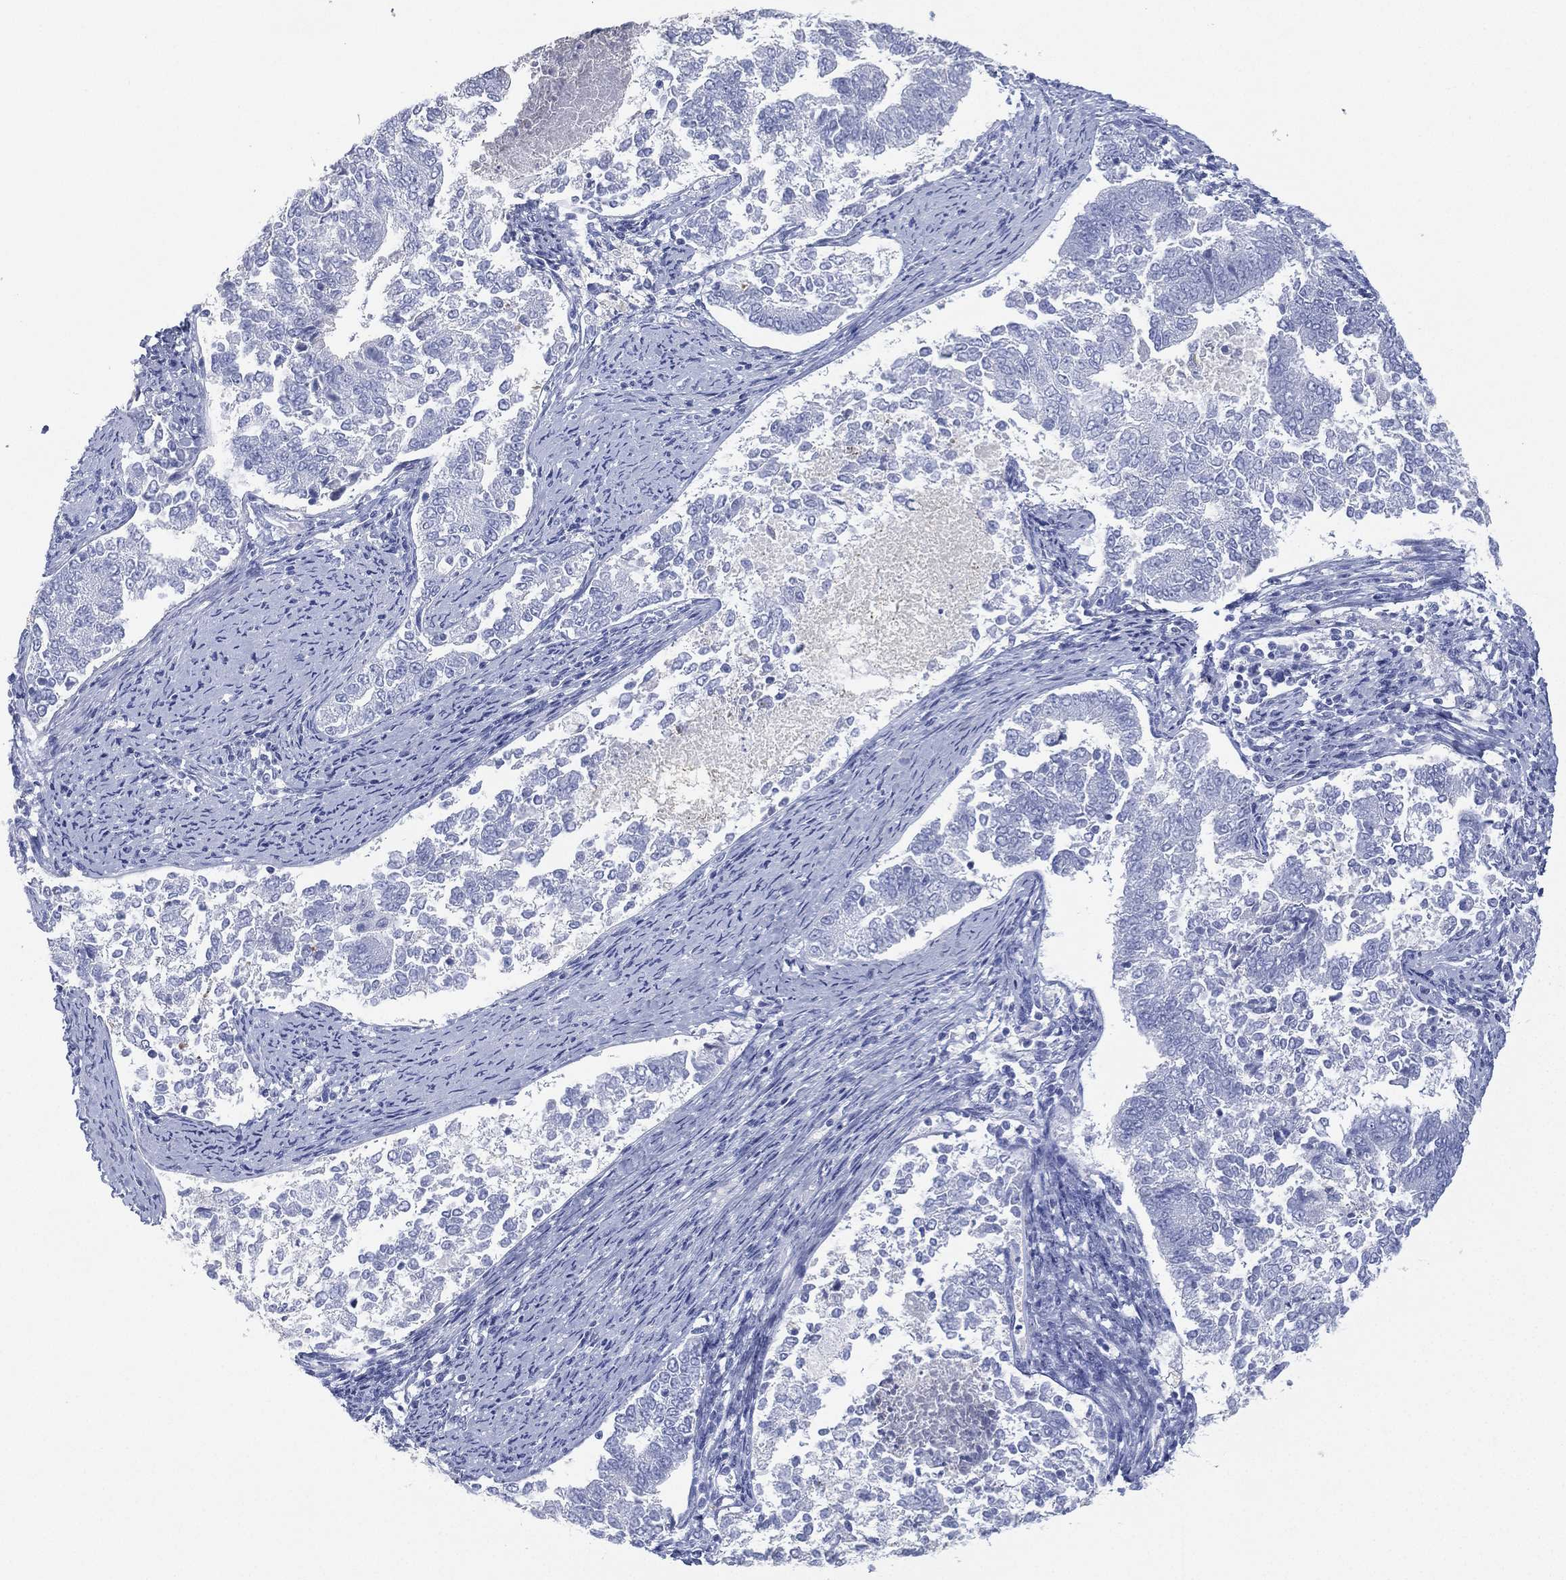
{"staining": {"intensity": "negative", "quantity": "none", "location": "none"}, "tissue": "endometrial cancer", "cell_type": "Tumor cells", "image_type": "cancer", "snomed": [{"axis": "morphology", "description": "Adenocarcinoma, NOS"}, {"axis": "topography", "description": "Endometrium"}], "caption": "Histopathology image shows no significant protein expression in tumor cells of endometrial cancer.", "gene": "FMO1", "patient": {"sex": "female", "age": 65}}